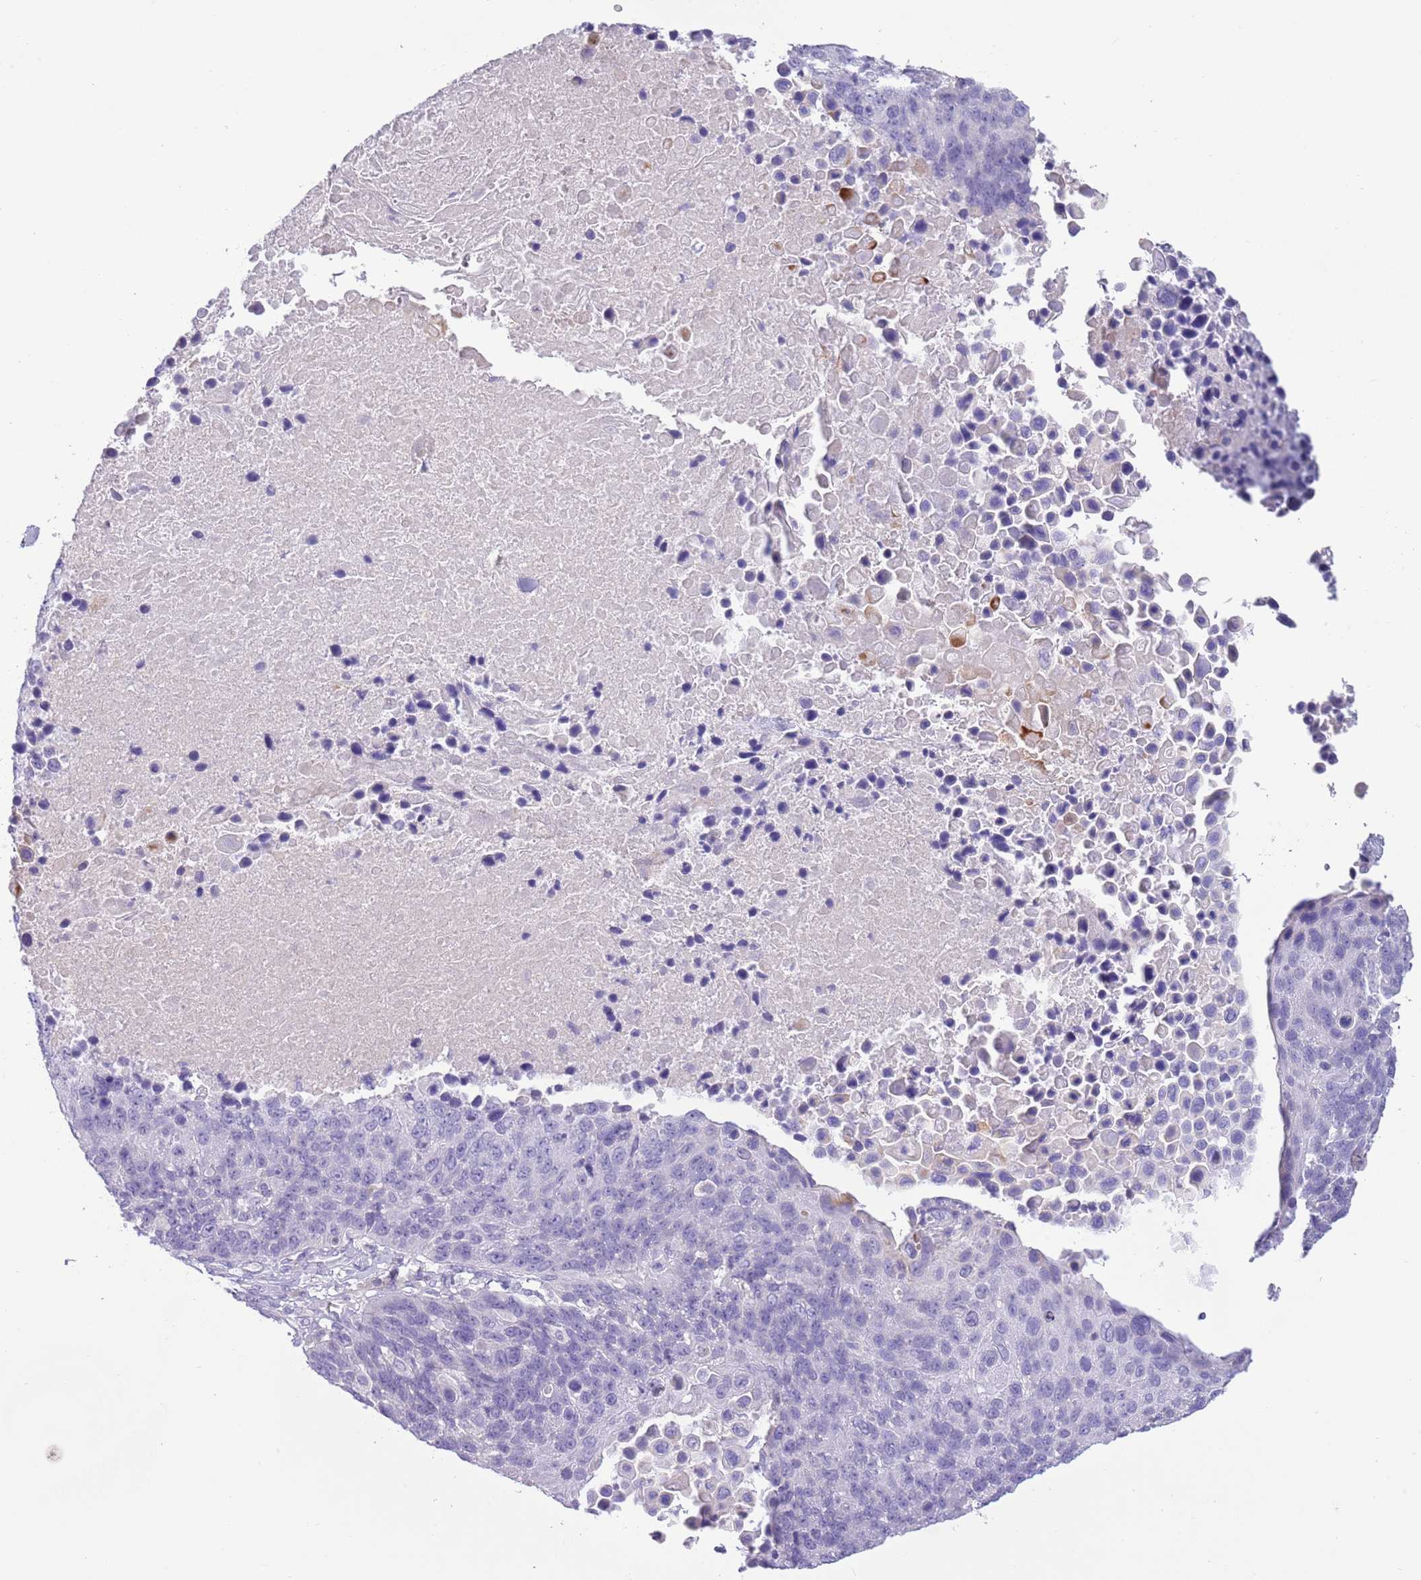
{"staining": {"intensity": "negative", "quantity": "none", "location": "none"}, "tissue": "lung cancer", "cell_type": "Tumor cells", "image_type": "cancer", "snomed": [{"axis": "morphology", "description": "Normal tissue, NOS"}, {"axis": "morphology", "description": "Squamous cell carcinoma, NOS"}, {"axis": "topography", "description": "Lymph node"}, {"axis": "topography", "description": "Lung"}], "caption": "An immunohistochemistry (IHC) micrograph of lung cancer (squamous cell carcinoma) is shown. There is no staining in tumor cells of lung cancer (squamous cell carcinoma).", "gene": "TOX2", "patient": {"sex": "male", "age": 66}}